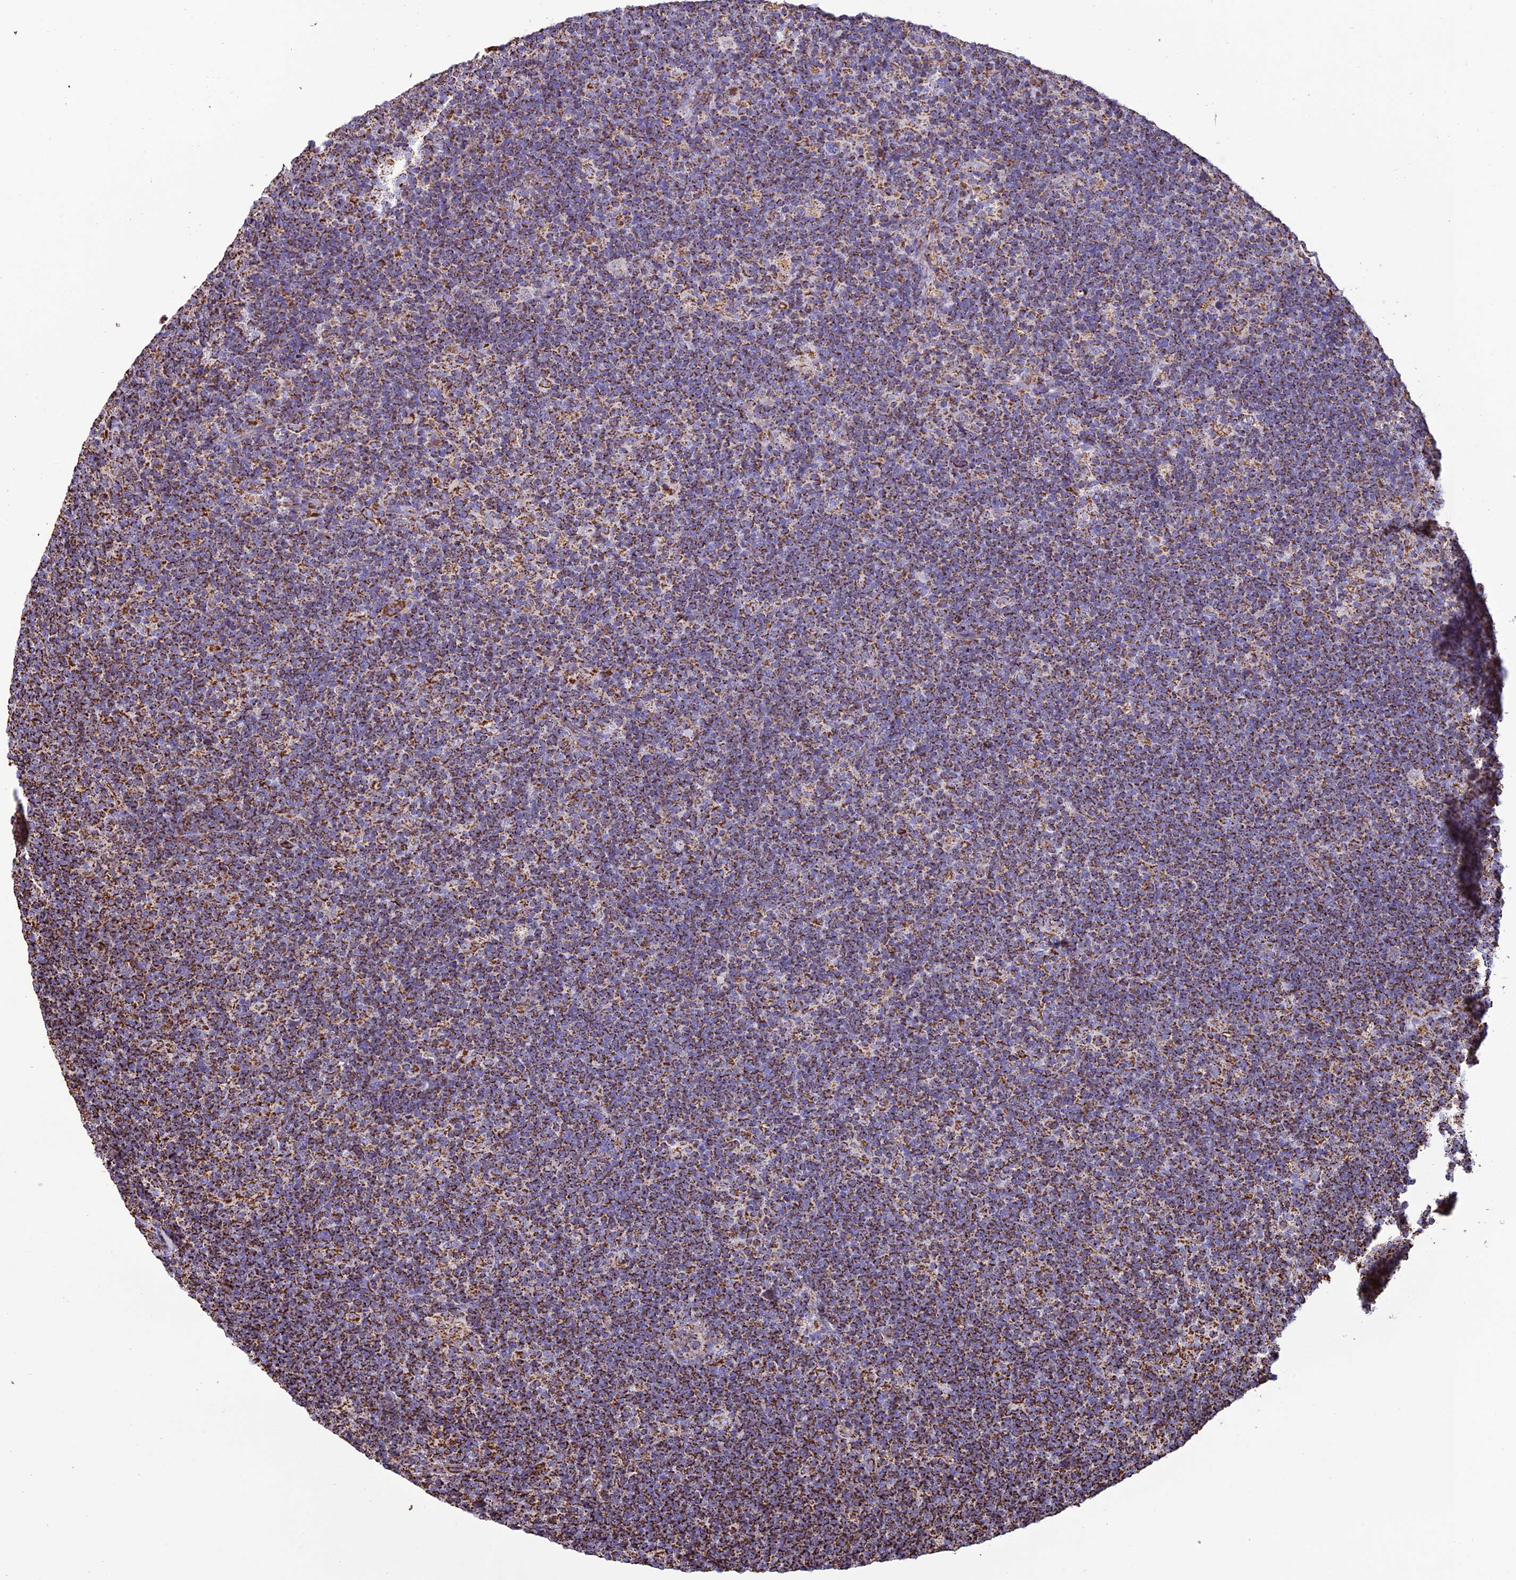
{"staining": {"intensity": "moderate", "quantity": ">75%", "location": "cytoplasmic/membranous"}, "tissue": "lymphoma", "cell_type": "Tumor cells", "image_type": "cancer", "snomed": [{"axis": "morphology", "description": "Hodgkin's disease, NOS"}, {"axis": "topography", "description": "Lymph node"}], "caption": "Protein staining by immunohistochemistry demonstrates moderate cytoplasmic/membranous staining in approximately >75% of tumor cells in Hodgkin's disease.", "gene": "NDUFAF1", "patient": {"sex": "female", "age": 57}}